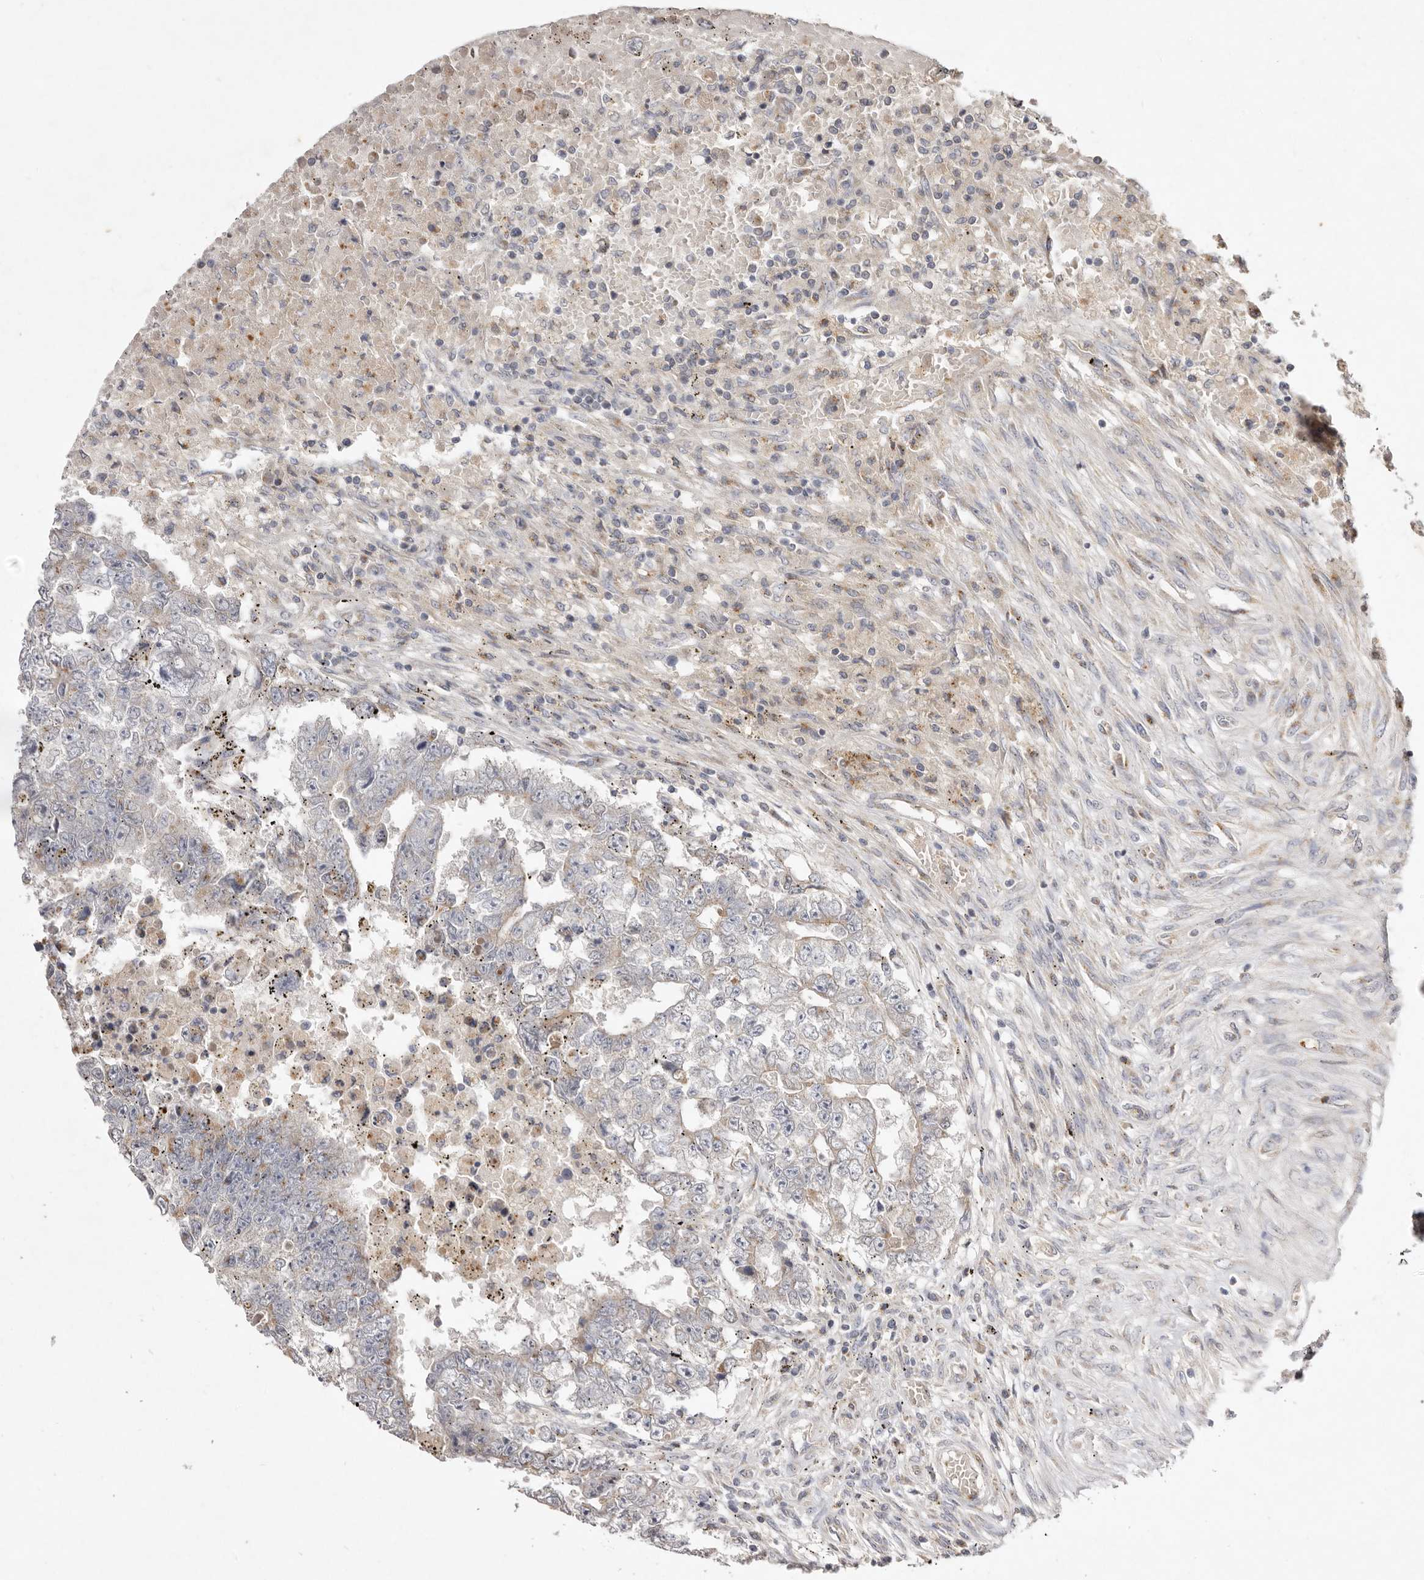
{"staining": {"intensity": "weak", "quantity": "25%-75%", "location": "cytoplasmic/membranous"}, "tissue": "testis cancer", "cell_type": "Tumor cells", "image_type": "cancer", "snomed": [{"axis": "morphology", "description": "Carcinoma, Embryonal, NOS"}, {"axis": "topography", "description": "Testis"}], "caption": "This micrograph reveals testis cancer stained with immunohistochemistry to label a protein in brown. The cytoplasmic/membranous of tumor cells show weak positivity for the protein. Nuclei are counter-stained blue.", "gene": "USP24", "patient": {"sex": "male", "age": 25}}